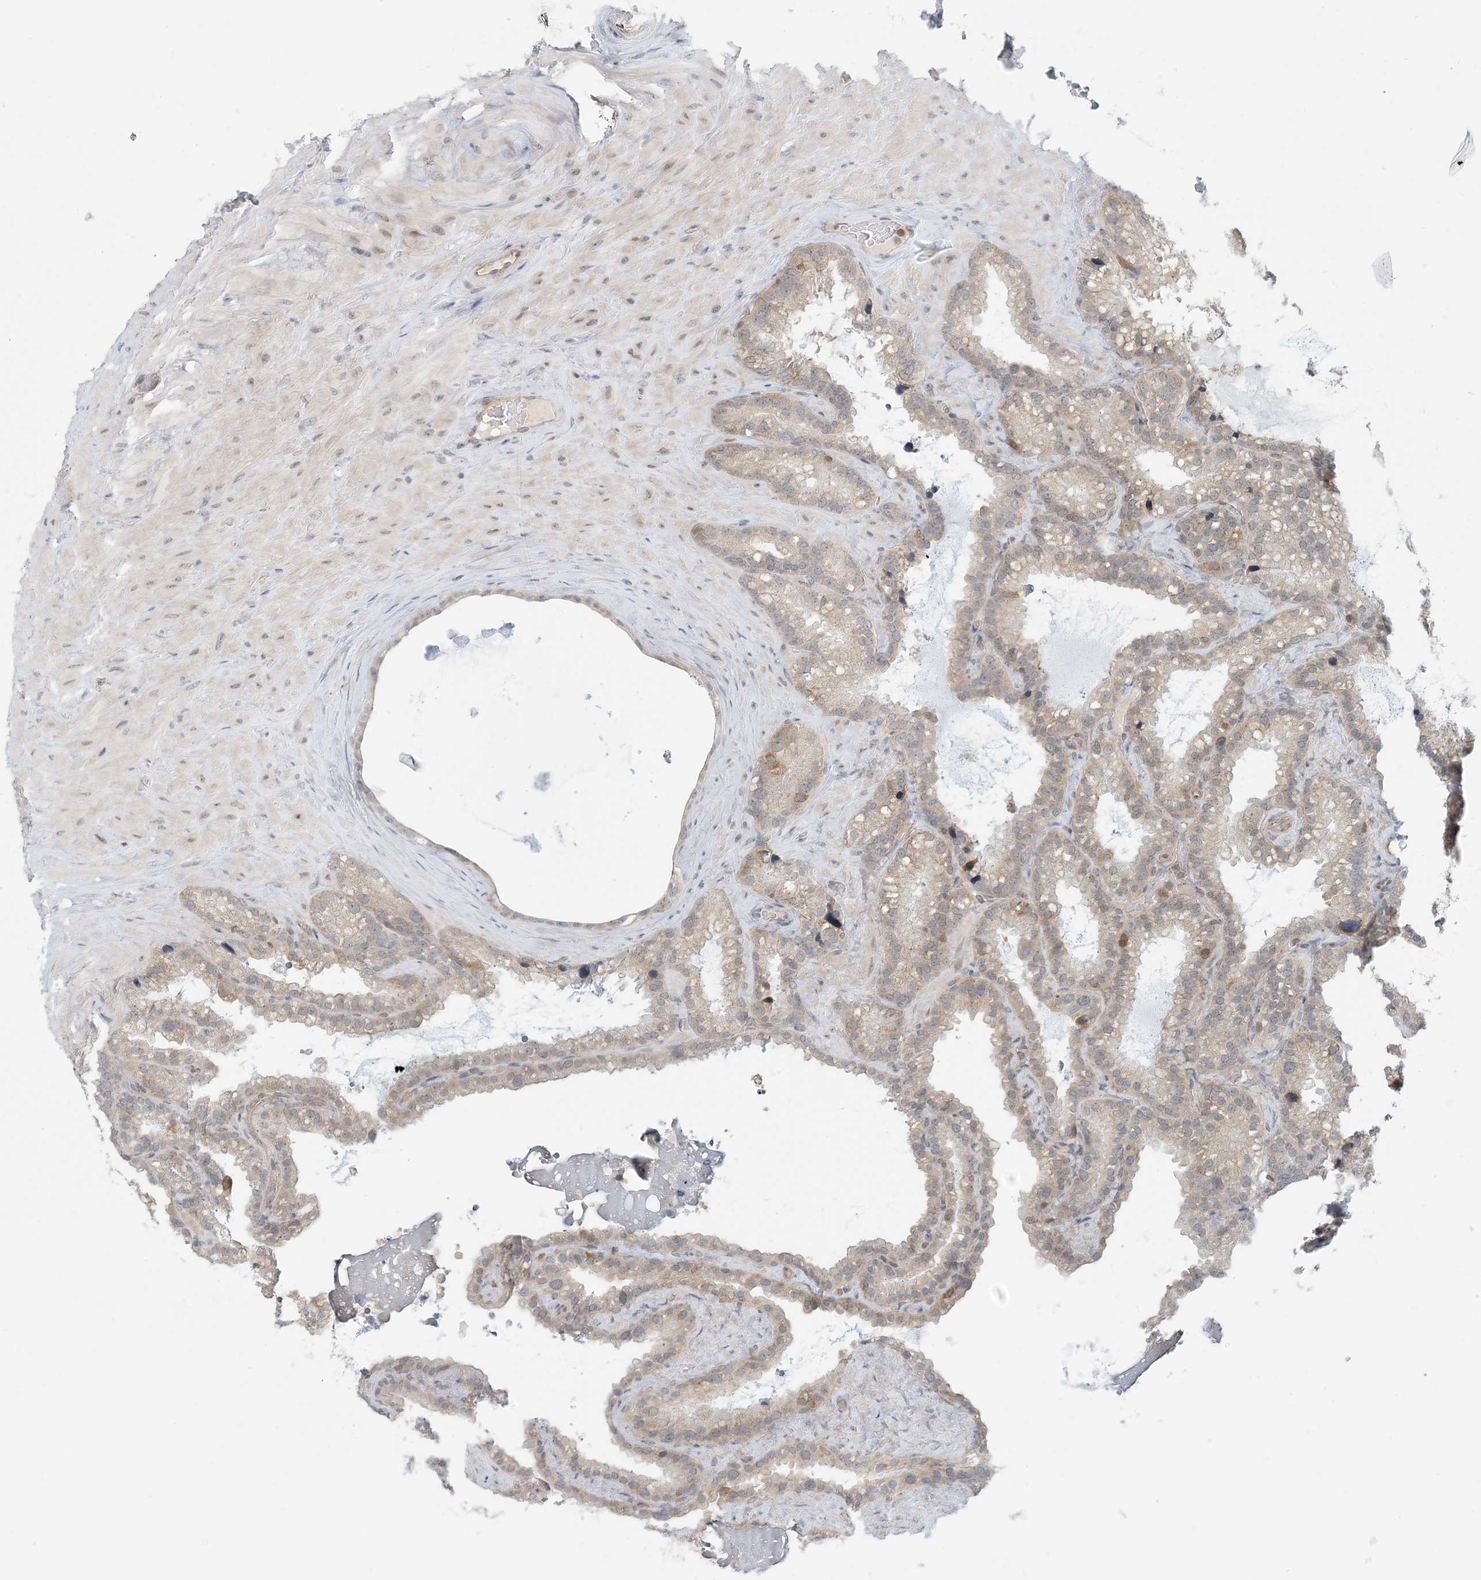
{"staining": {"intensity": "moderate", "quantity": "25%-75%", "location": "cytoplasmic/membranous"}, "tissue": "seminal vesicle", "cell_type": "Glandular cells", "image_type": "normal", "snomed": [{"axis": "morphology", "description": "Normal tissue, NOS"}, {"axis": "topography", "description": "Prostate"}, {"axis": "topography", "description": "Seminal veicle"}], "caption": "Seminal vesicle stained with immunohistochemistry displays moderate cytoplasmic/membranous expression in about 25%-75% of glandular cells. The protein is stained brown, and the nuclei are stained in blue (DAB (3,3'-diaminobenzidine) IHC with brightfield microscopy, high magnification).", "gene": "OBI1", "patient": {"sex": "male", "age": 68}}